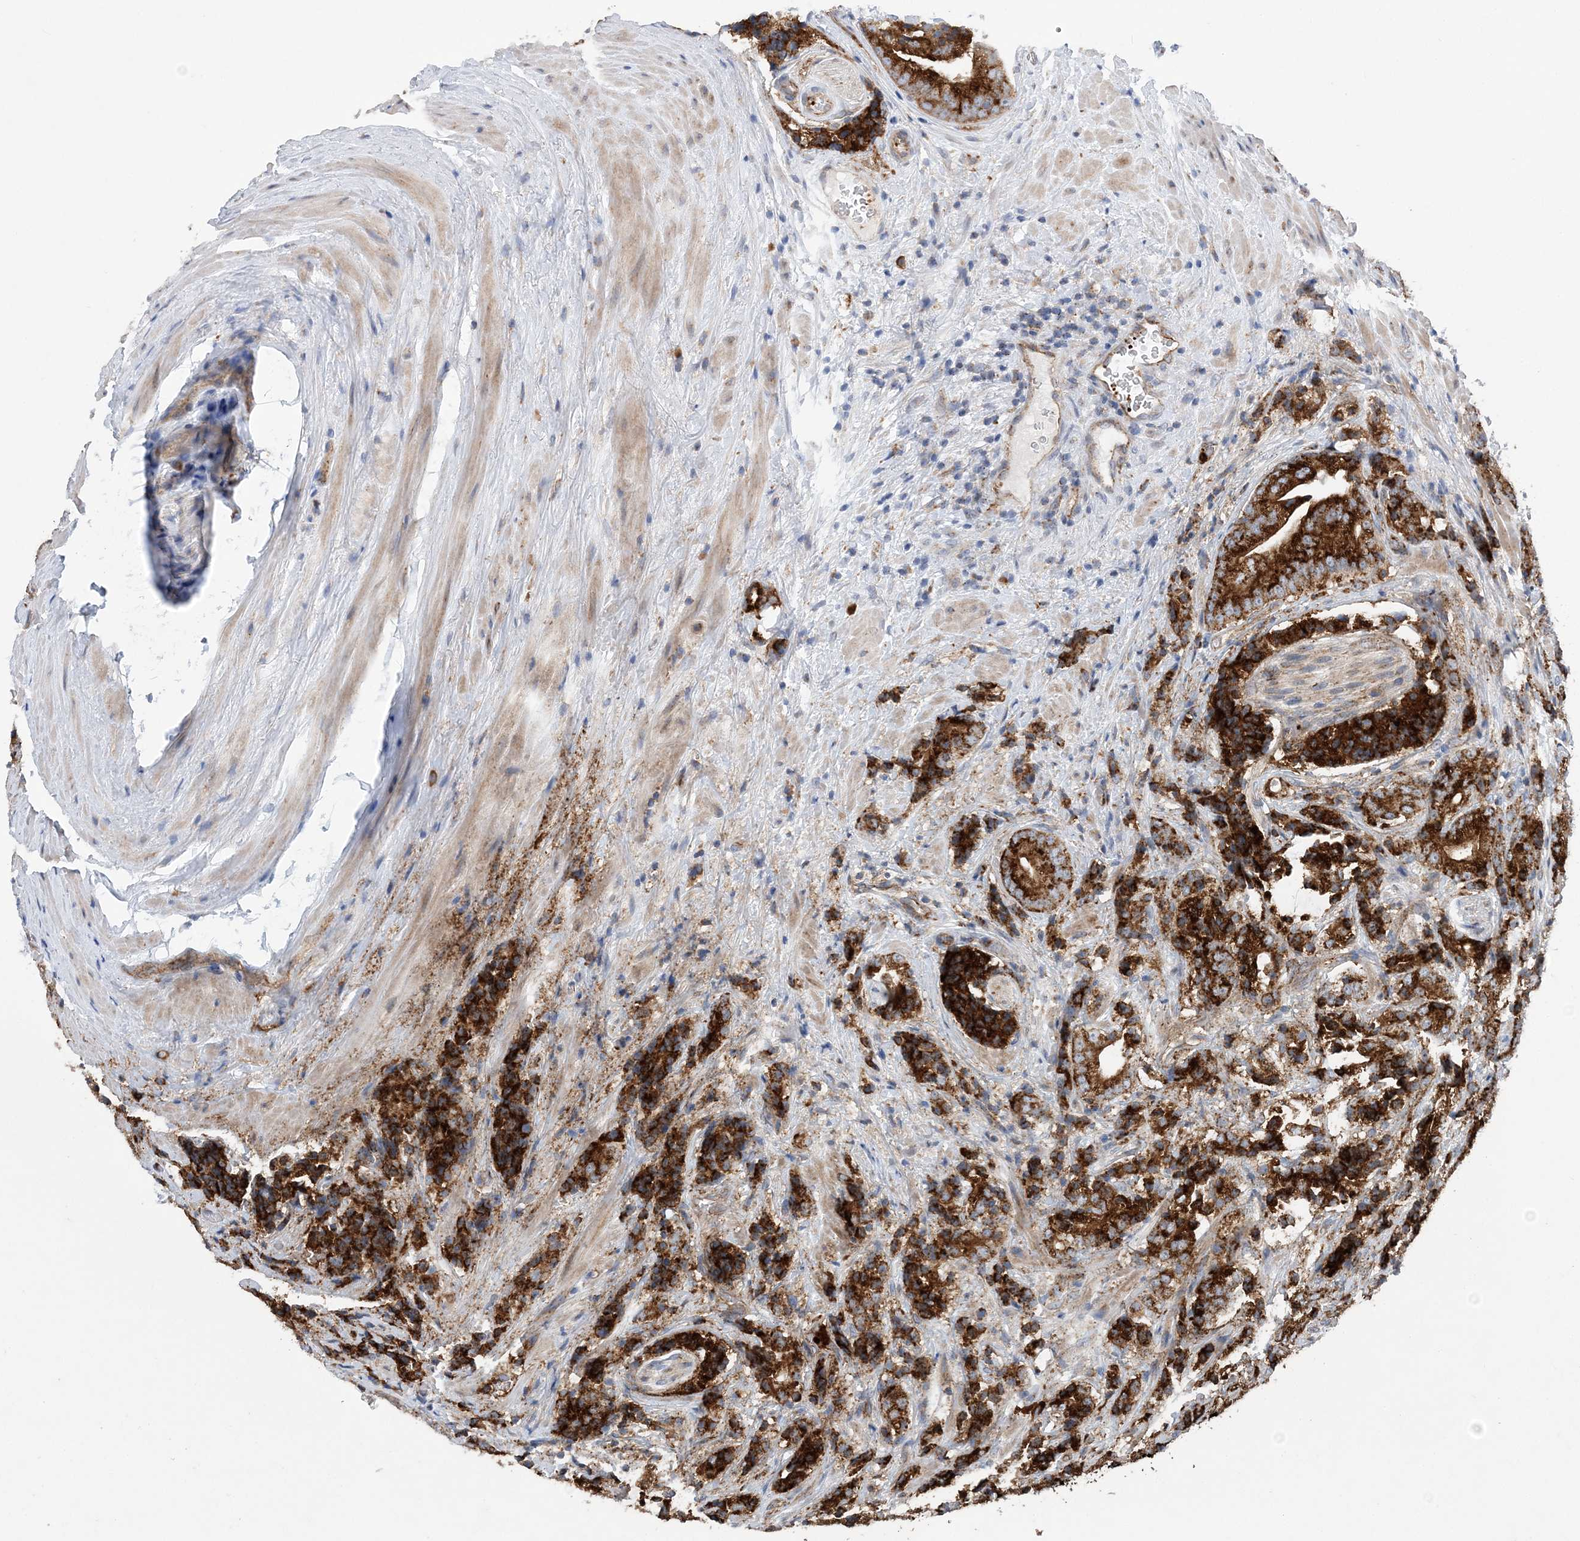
{"staining": {"intensity": "strong", "quantity": ">75%", "location": "cytoplasmic/membranous"}, "tissue": "prostate cancer", "cell_type": "Tumor cells", "image_type": "cancer", "snomed": [{"axis": "morphology", "description": "Adenocarcinoma, High grade"}, {"axis": "topography", "description": "Prostate"}], "caption": "Prostate high-grade adenocarcinoma stained for a protein (brown) demonstrates strong cytoplasmic/membranous positive expression in approximately >75% of tumor cells.", "gene": "PTTG1IP", "patient": {"sex": "male", "age": 57}}